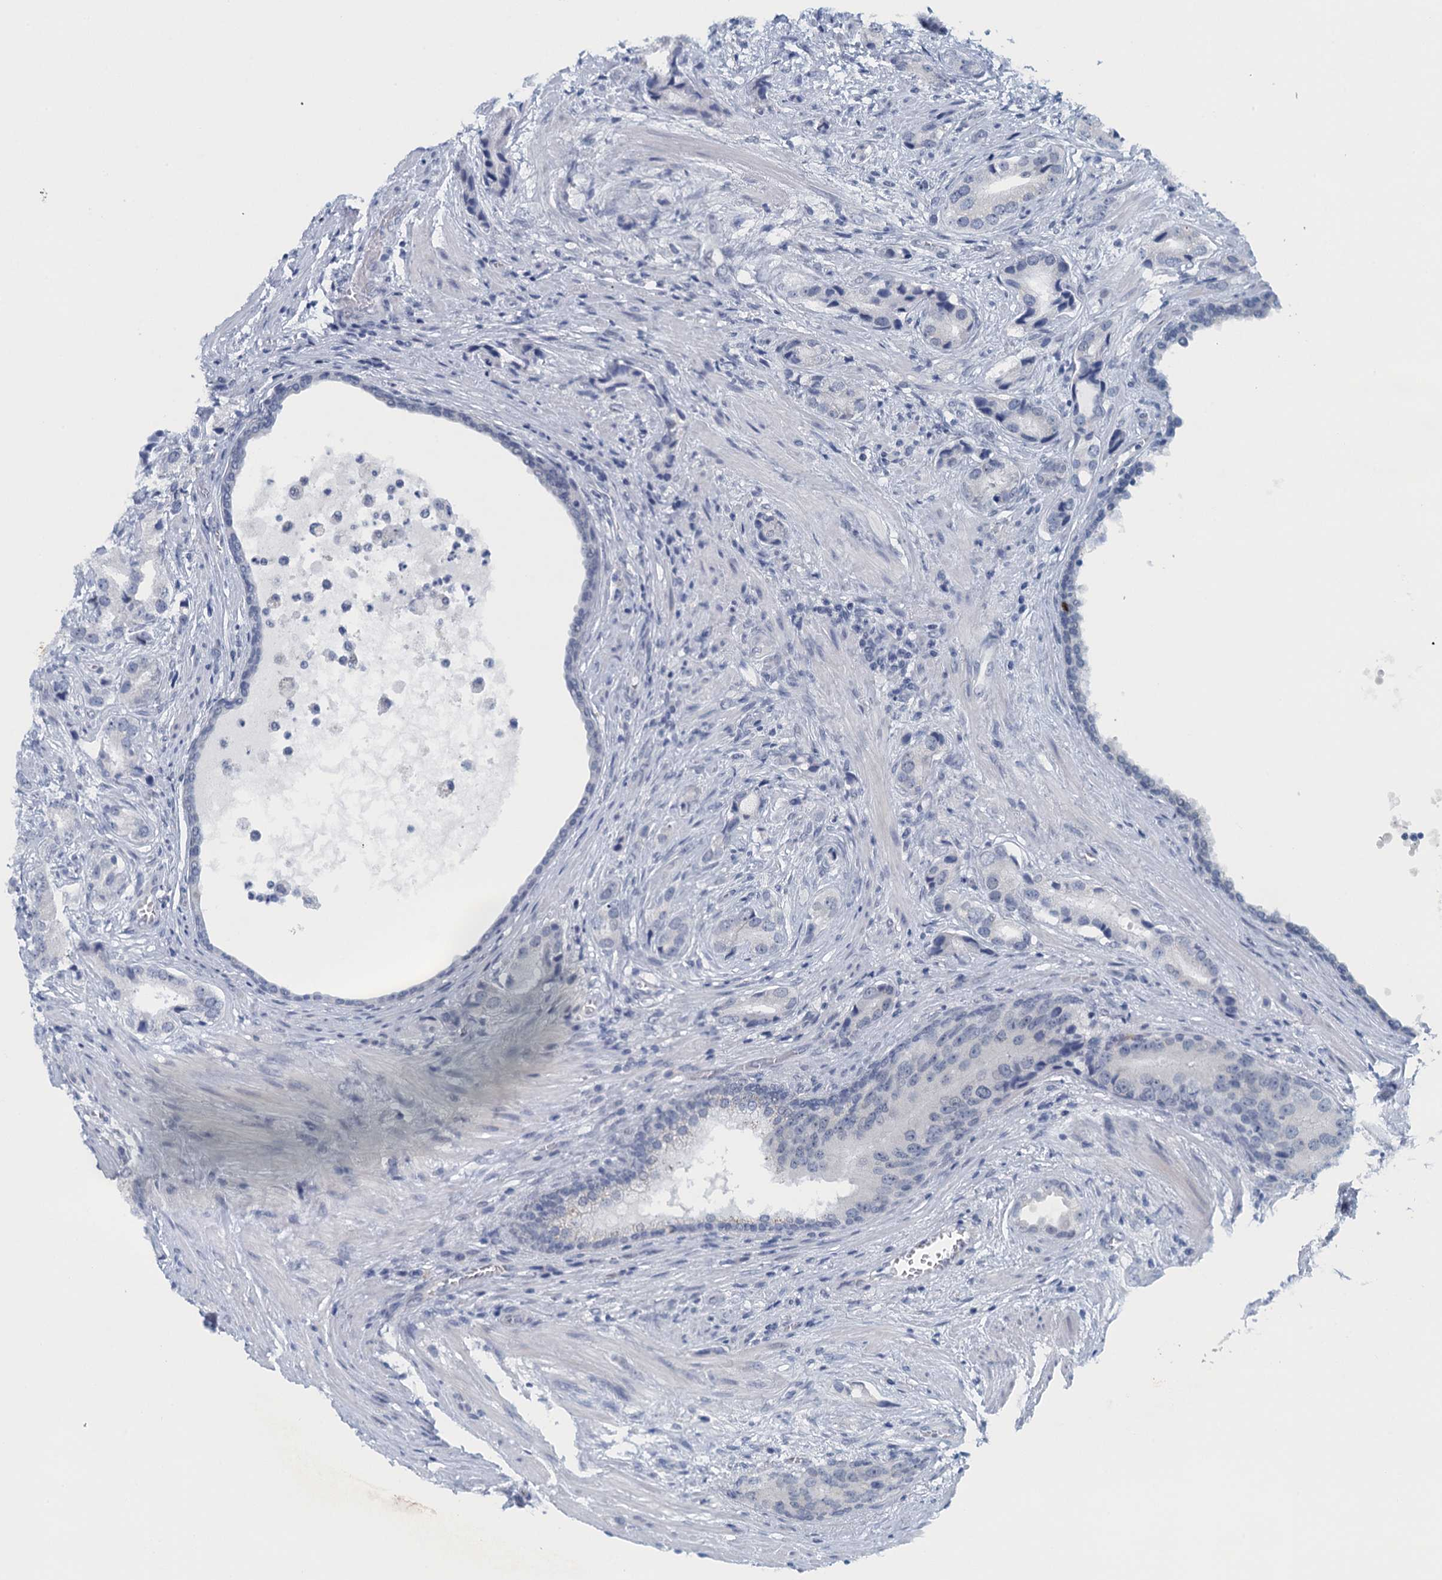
{"staining": {"intensity": "negative", "quantity": "none", "location": "none"}, "tissue": "prostate cancer", "cell_type": "Tumor cells", "image_type": "cancer", "snomed": [{"axis": "morphology", "description": "Adenocarcinoma, Low grade"}, {"axis": "topography", "description": "Prostate"}], "caption": "This is a micrograph of immunohistochemistry staining of prostate cancer (low-grade adenocarcinoma), which shows no positivity in tumor cells.", "gene": "ENSG00000131152", "patient": {"sex": "male", "age": 71}}